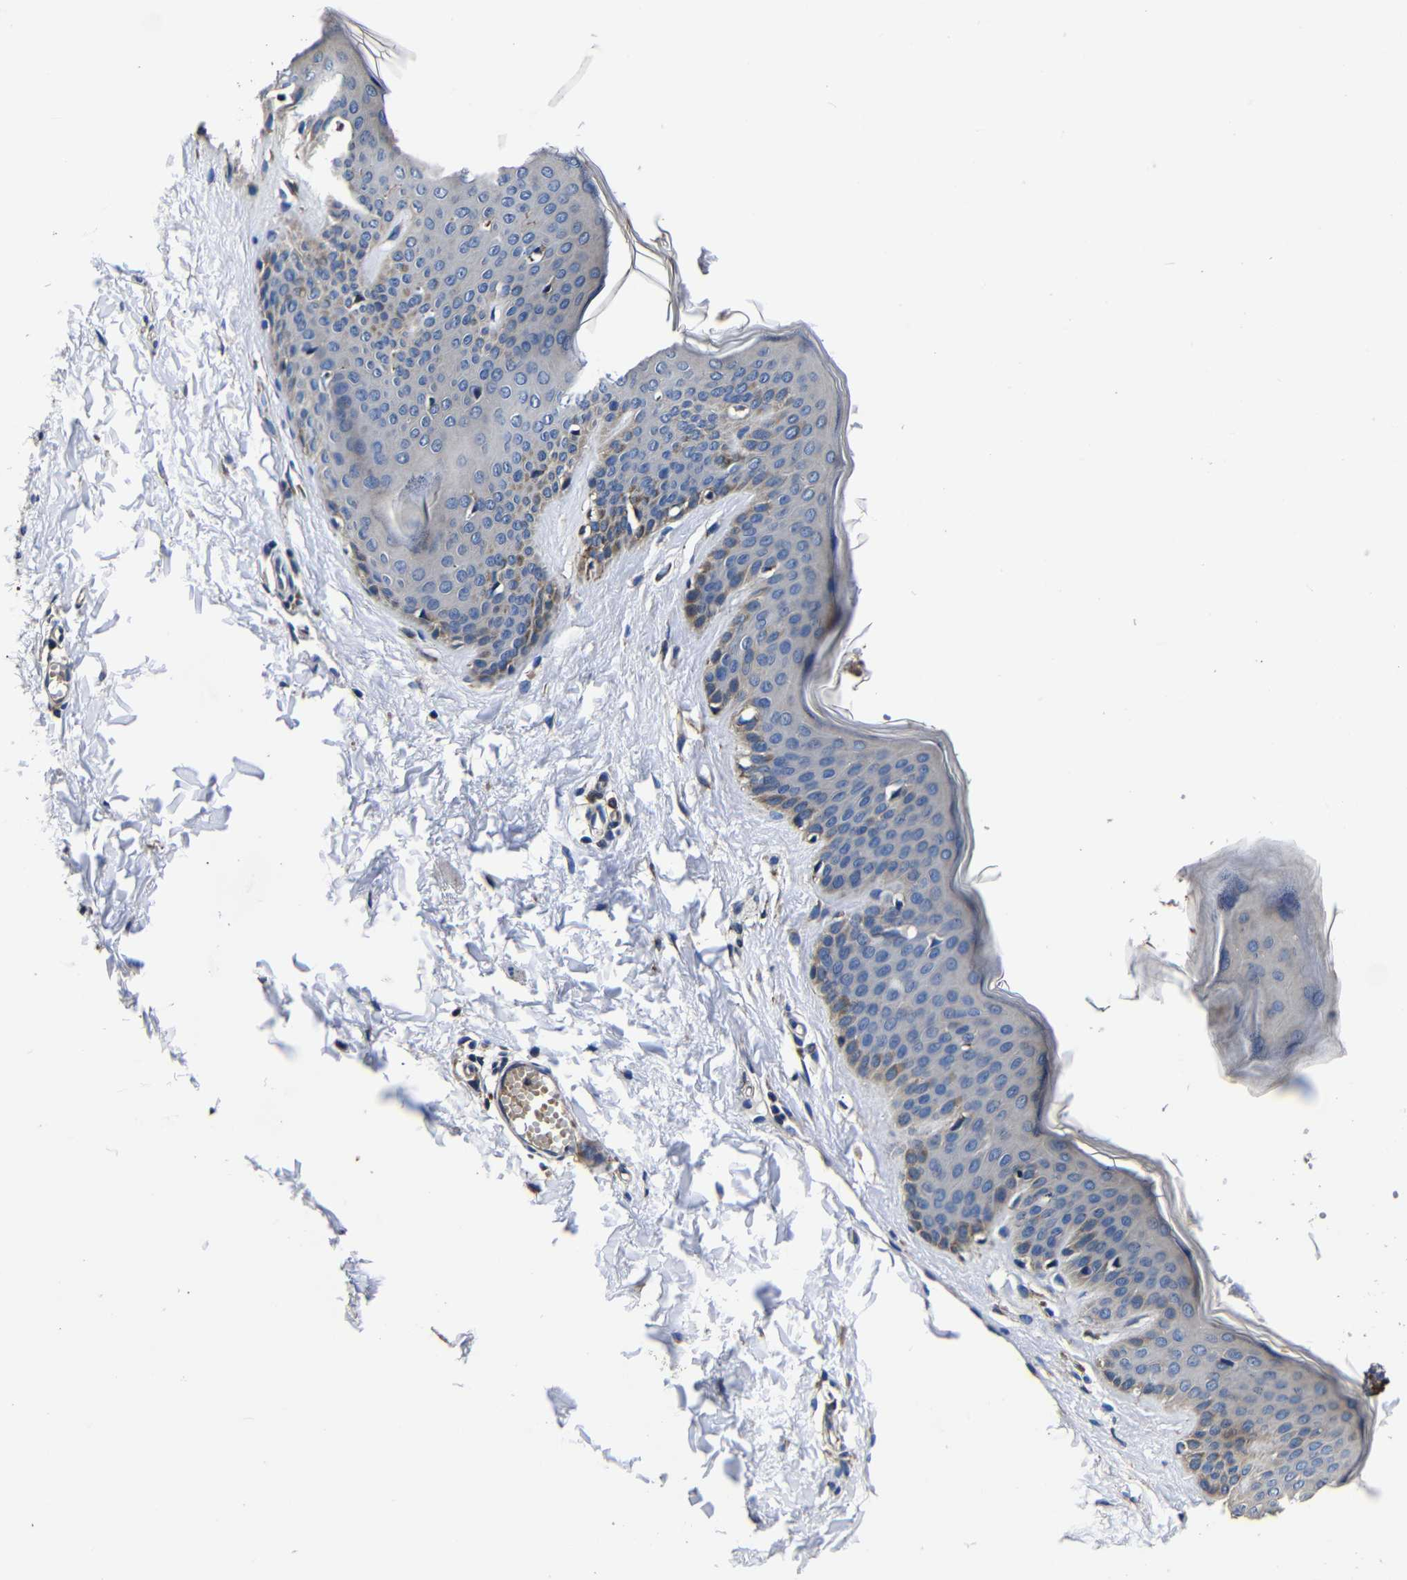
{"staining": {"intensity": "weak", "quantity": ">75%", "location": "cytoplasmic/membranous"}, "tissue": "skin", "cell_type": "Fibroblasts", "image_type": "normal", "snomed": [{"axis": "morphology", "description": "Normal tissue, NOS"}, {"axis": "topography", "description": "Skin"}], "caption": "Weak cytoplasmic/membranous positivity is identified in approximately >75% of fibroblasts in benign skin.", "gene": "SCN9A", "patient": {"sex": "female", "age": 17}}